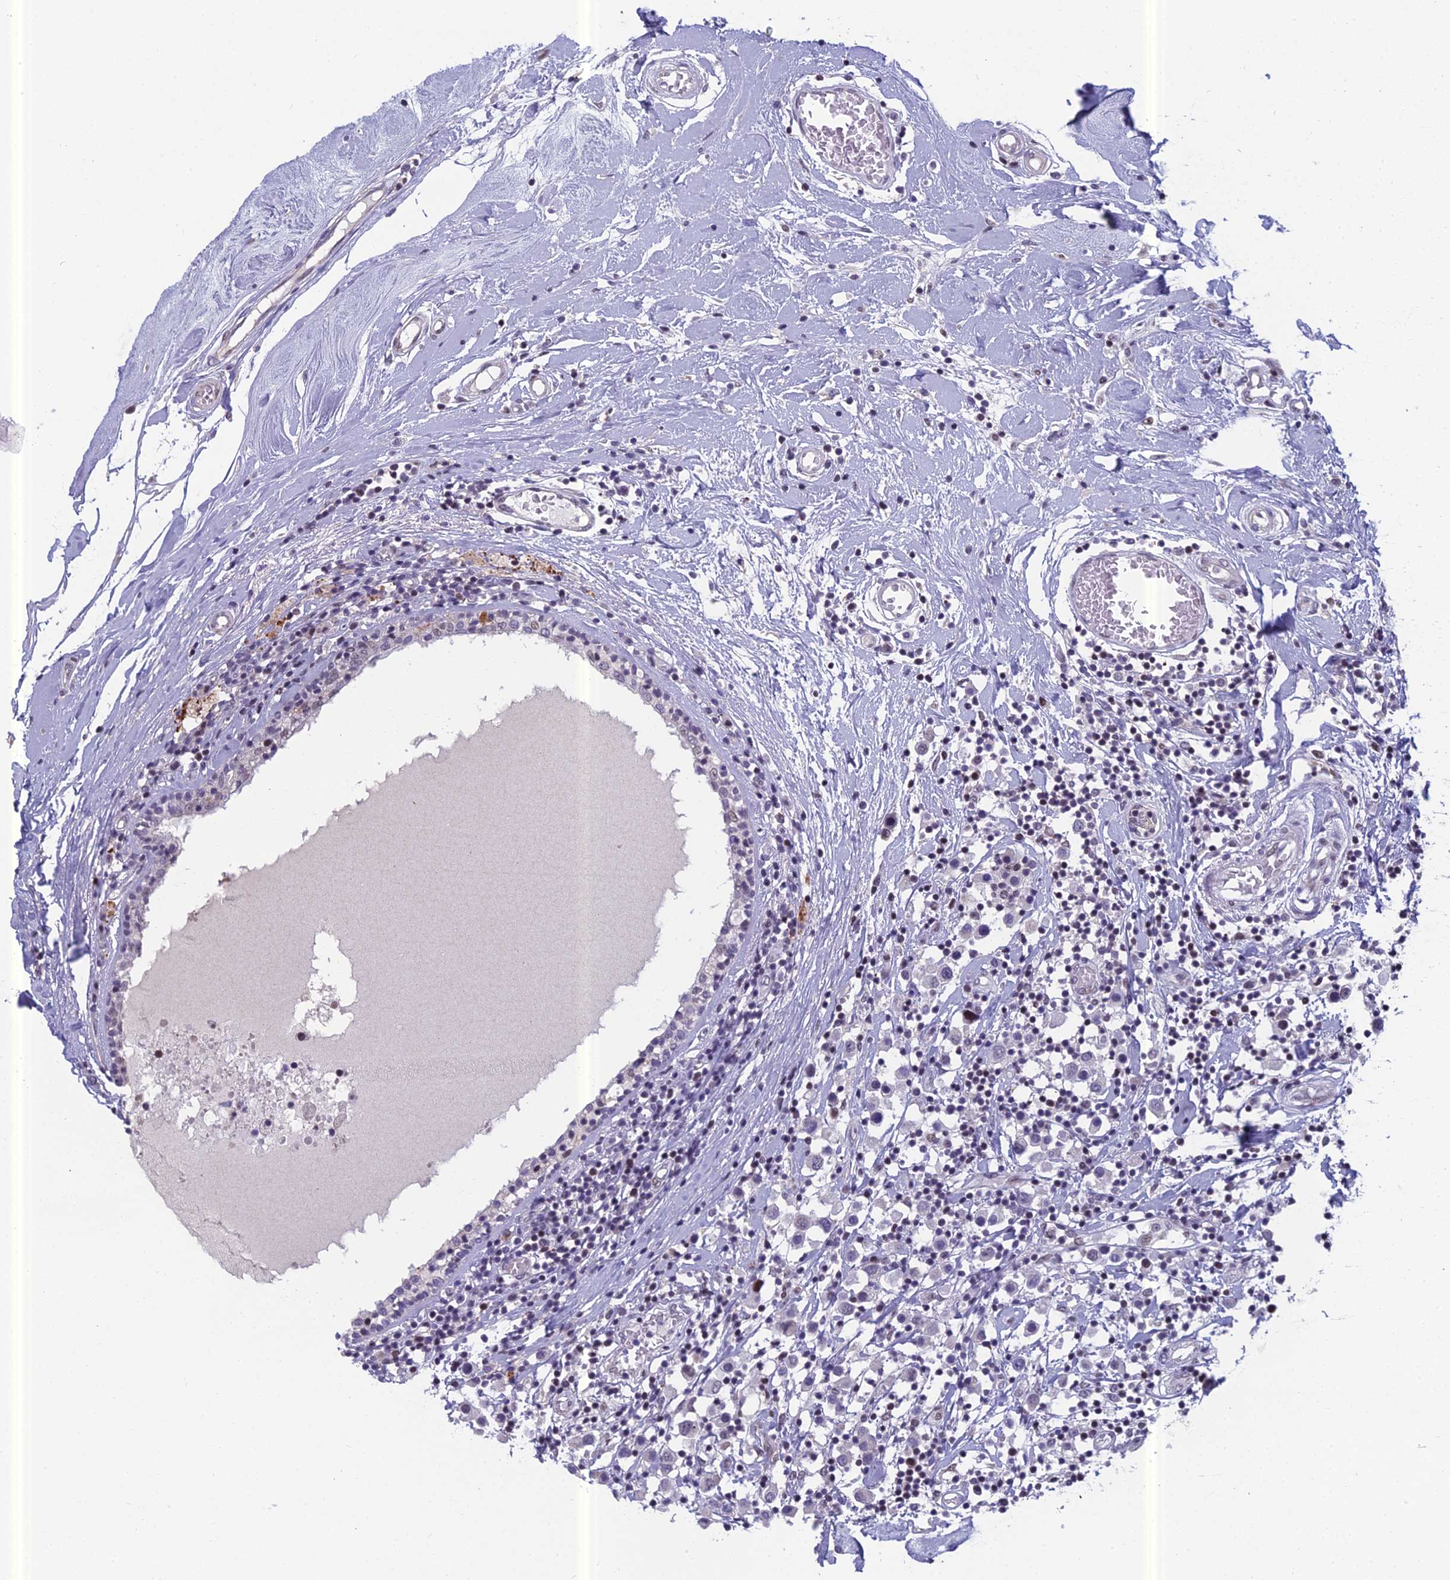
{"staining": {"intensity": "negative", "quantity": "none", "location": "none"}, "tissue": "breast cancer", "cell_type": "Tumor cells", "image_type": "cancer", "snomed": [{"axis": "morphology", "description": "Duct carcinoma"}, {"axis": "topography", "description": "Breast"}], "caption": "The histopathology image reveals no staining of tumor cells in breast infiltrating ductal carcinoma.", "gene": "RGS17", "patient": {"sex": "female", "age": 61}}